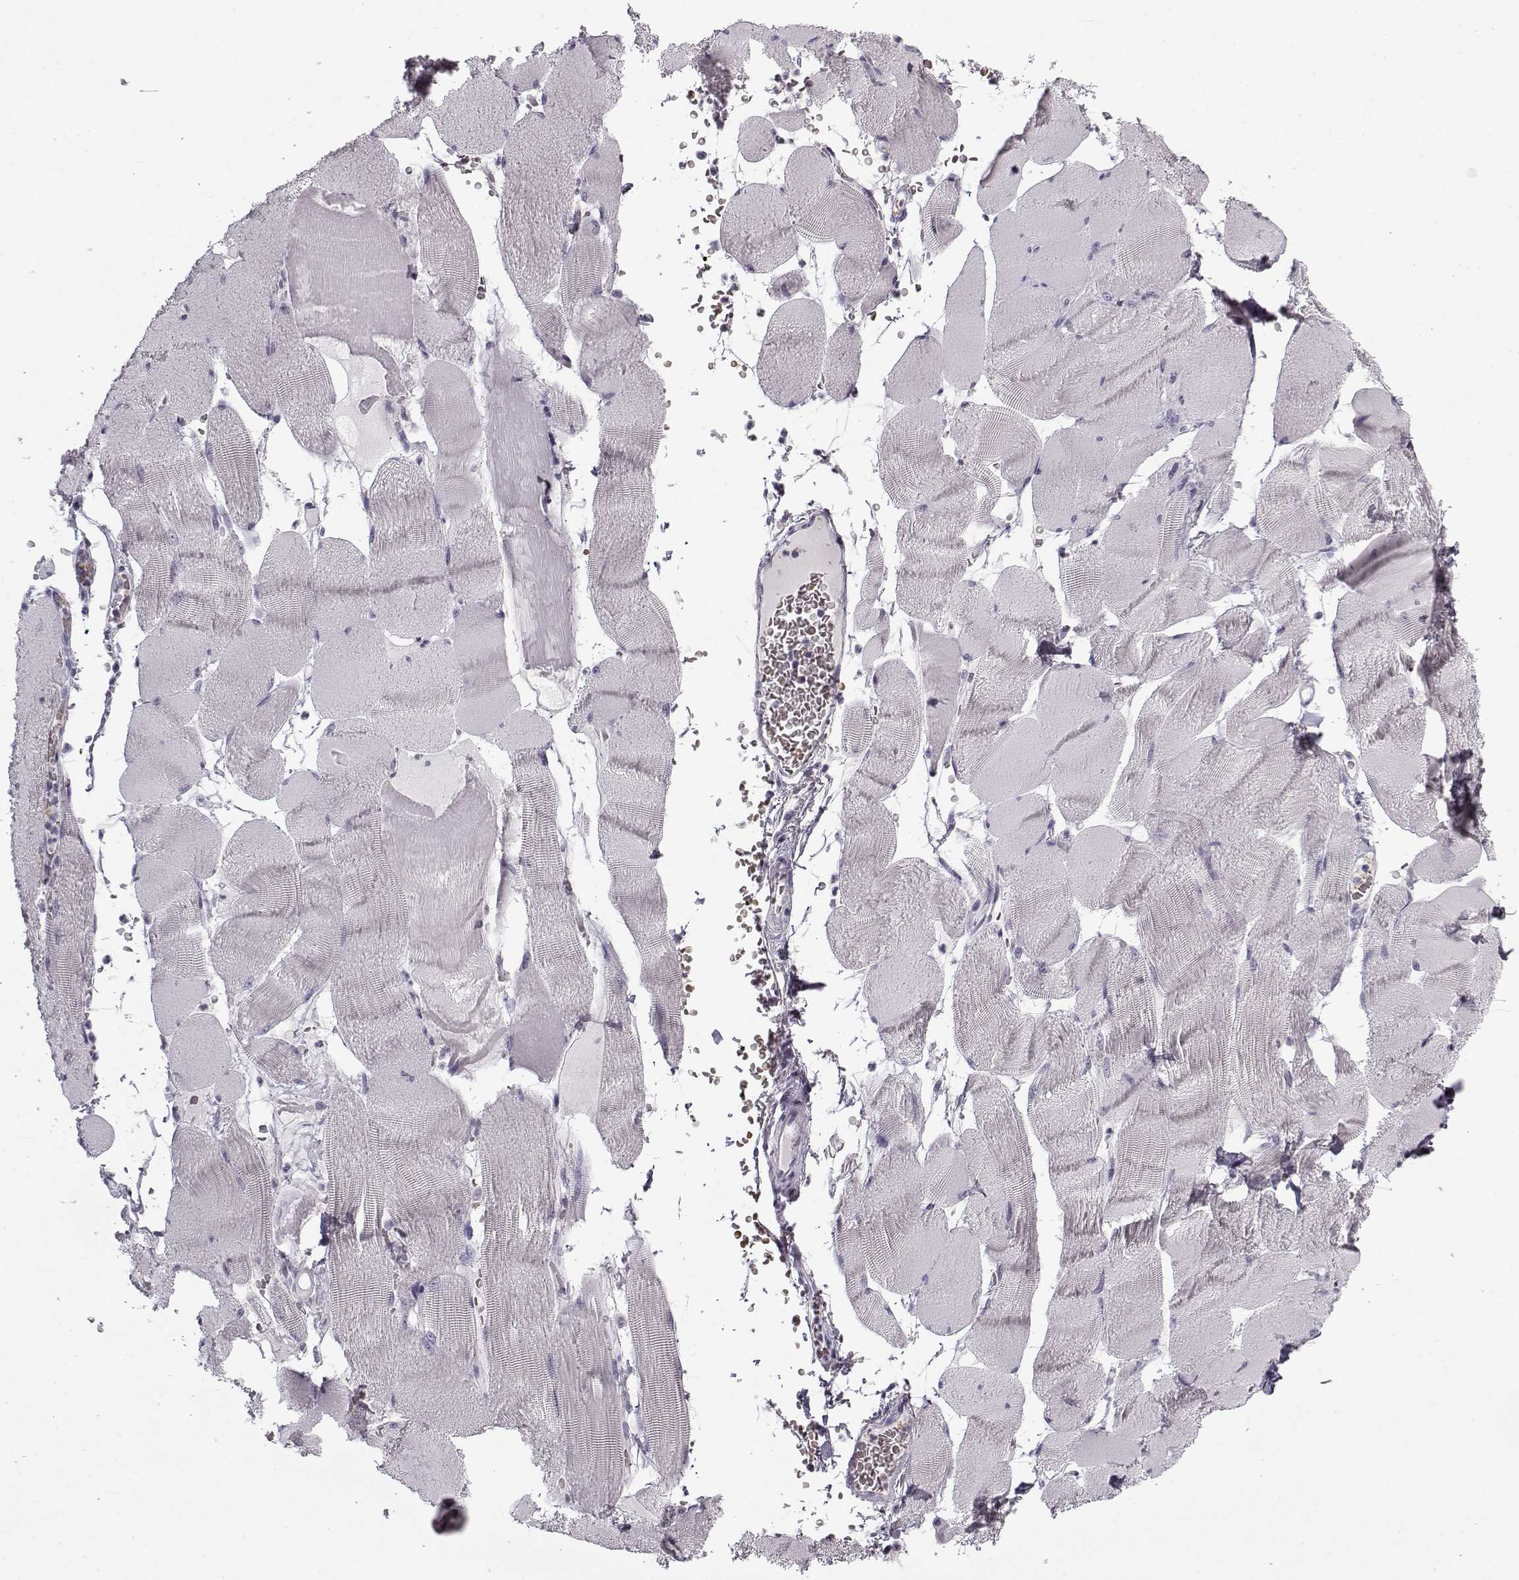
{"staining": {"intensity": "negative", "quantity": "none", "location": "none"}, "tissue": "skeletal muscle", "cell_type": "Myocytes", "image_type": "normal", "snomed": [{"axis": "morphology", "description": "Normal tissue, NOS"}, {"axis": "topography", "description": "Skeletal muscle"}], "caption": "A micrograph of skeletal muscle stained for a protein demonstrates no brown staining in myocytes. (Stains: DAB immunohistochemistry with hematoxylin counter stain, Microscopy: brightfield microscopy at high magnification).", "gene": "SNCA", "patient": {"sex": "male", "age": 56}}